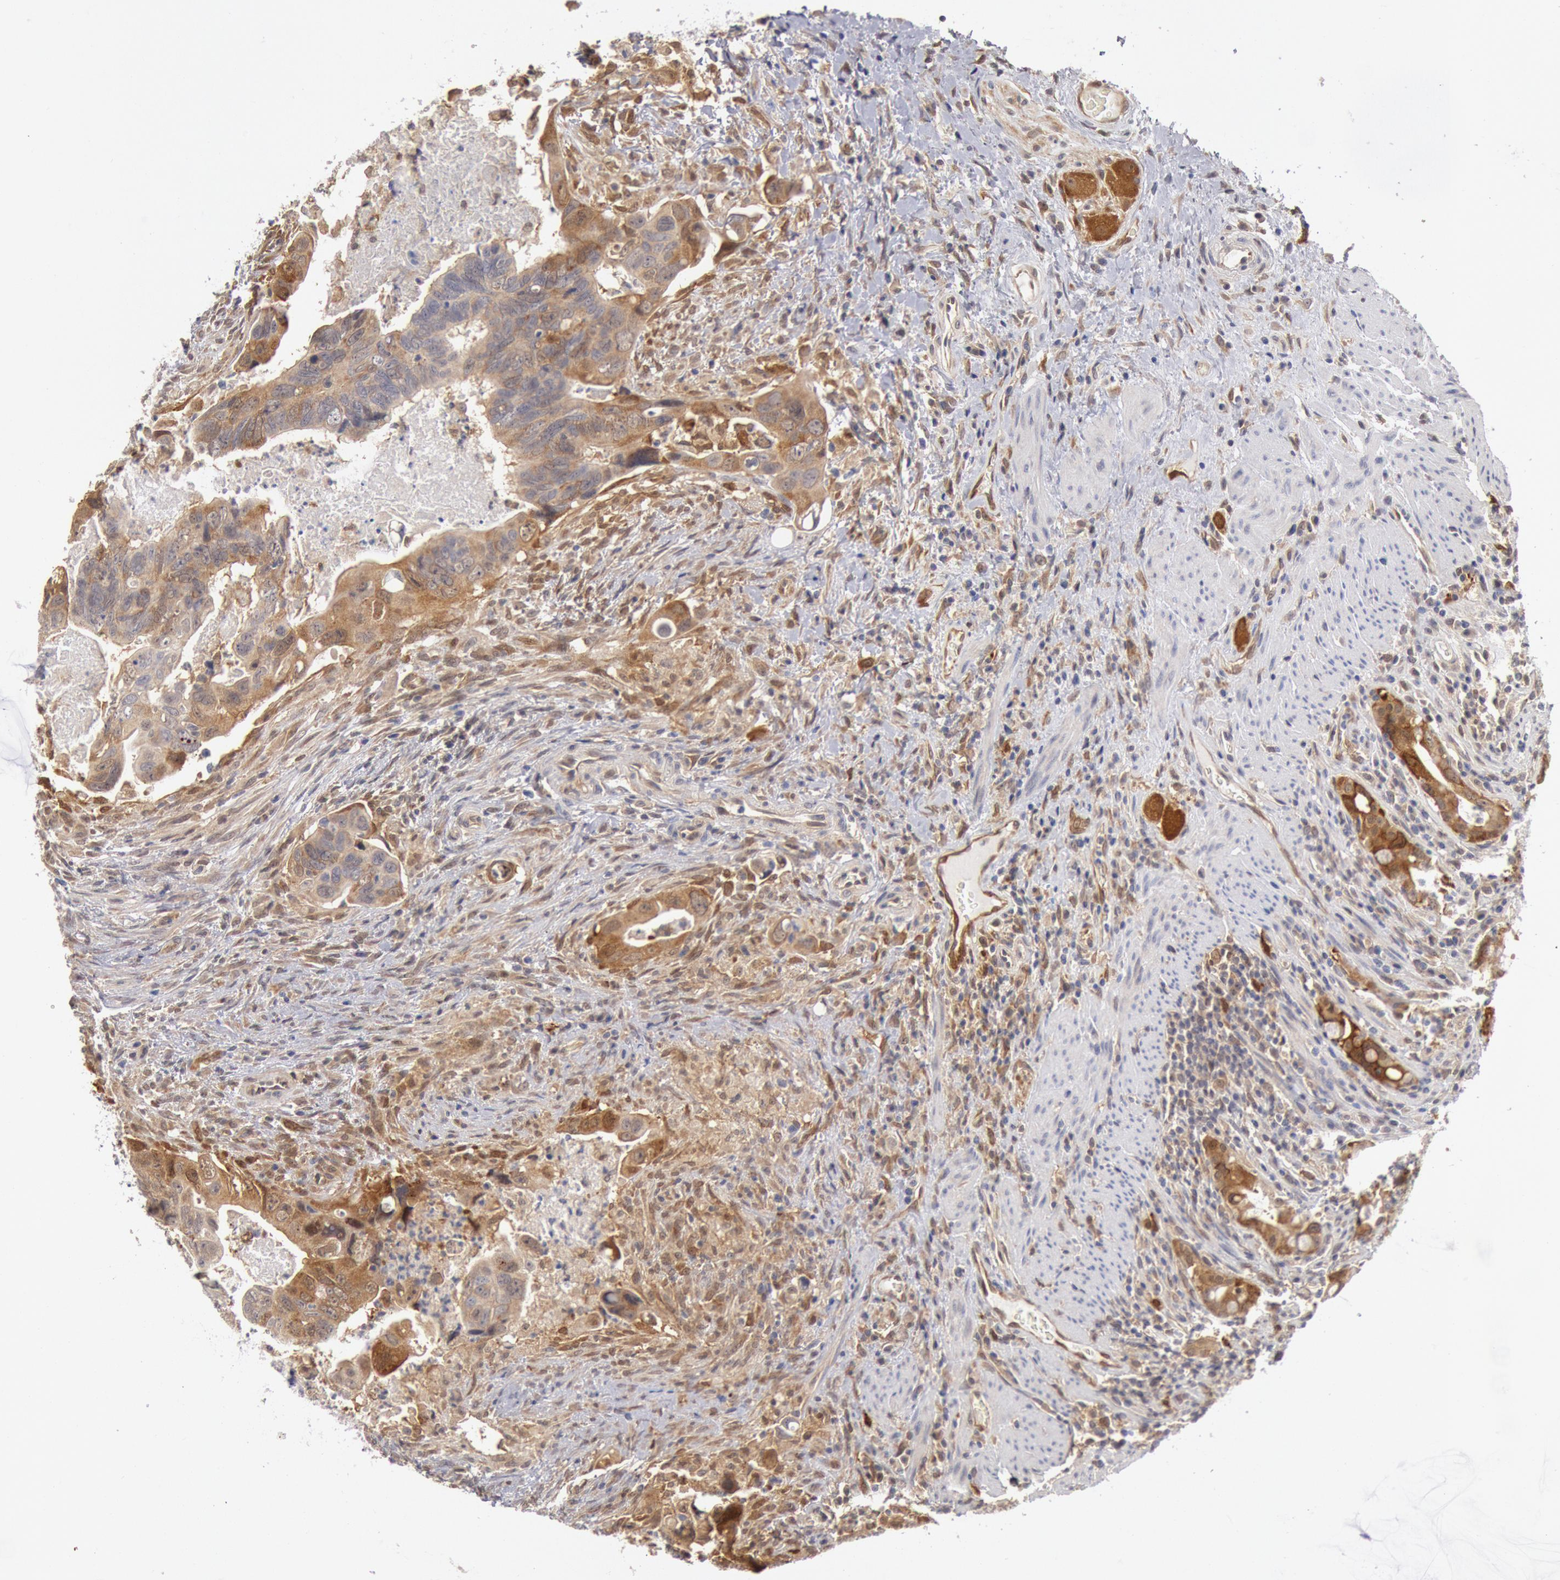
{"staining": {"intensity": "moderate", "quantity": ">75%", "location": "cytoplasmic/membranous"}, "tissue": "colorectal cancer", "cell_type": "Tumor cells", "image_type": "cancer", "snomed": [{"axis": "morphology", "description": "Adenocarcinoma, NOS"}, {"axis": "topography", "description": "Rectum"}], "caption": "Colorectal adenocarcinoma tissue demonstrates moderate cytoplasmic/membranous positivity in approximately >75% of tumor cells, visualized by immunohistochemistry.", "gene": "DNAJA1", "patient": {"sex": "male", "age": 53}}